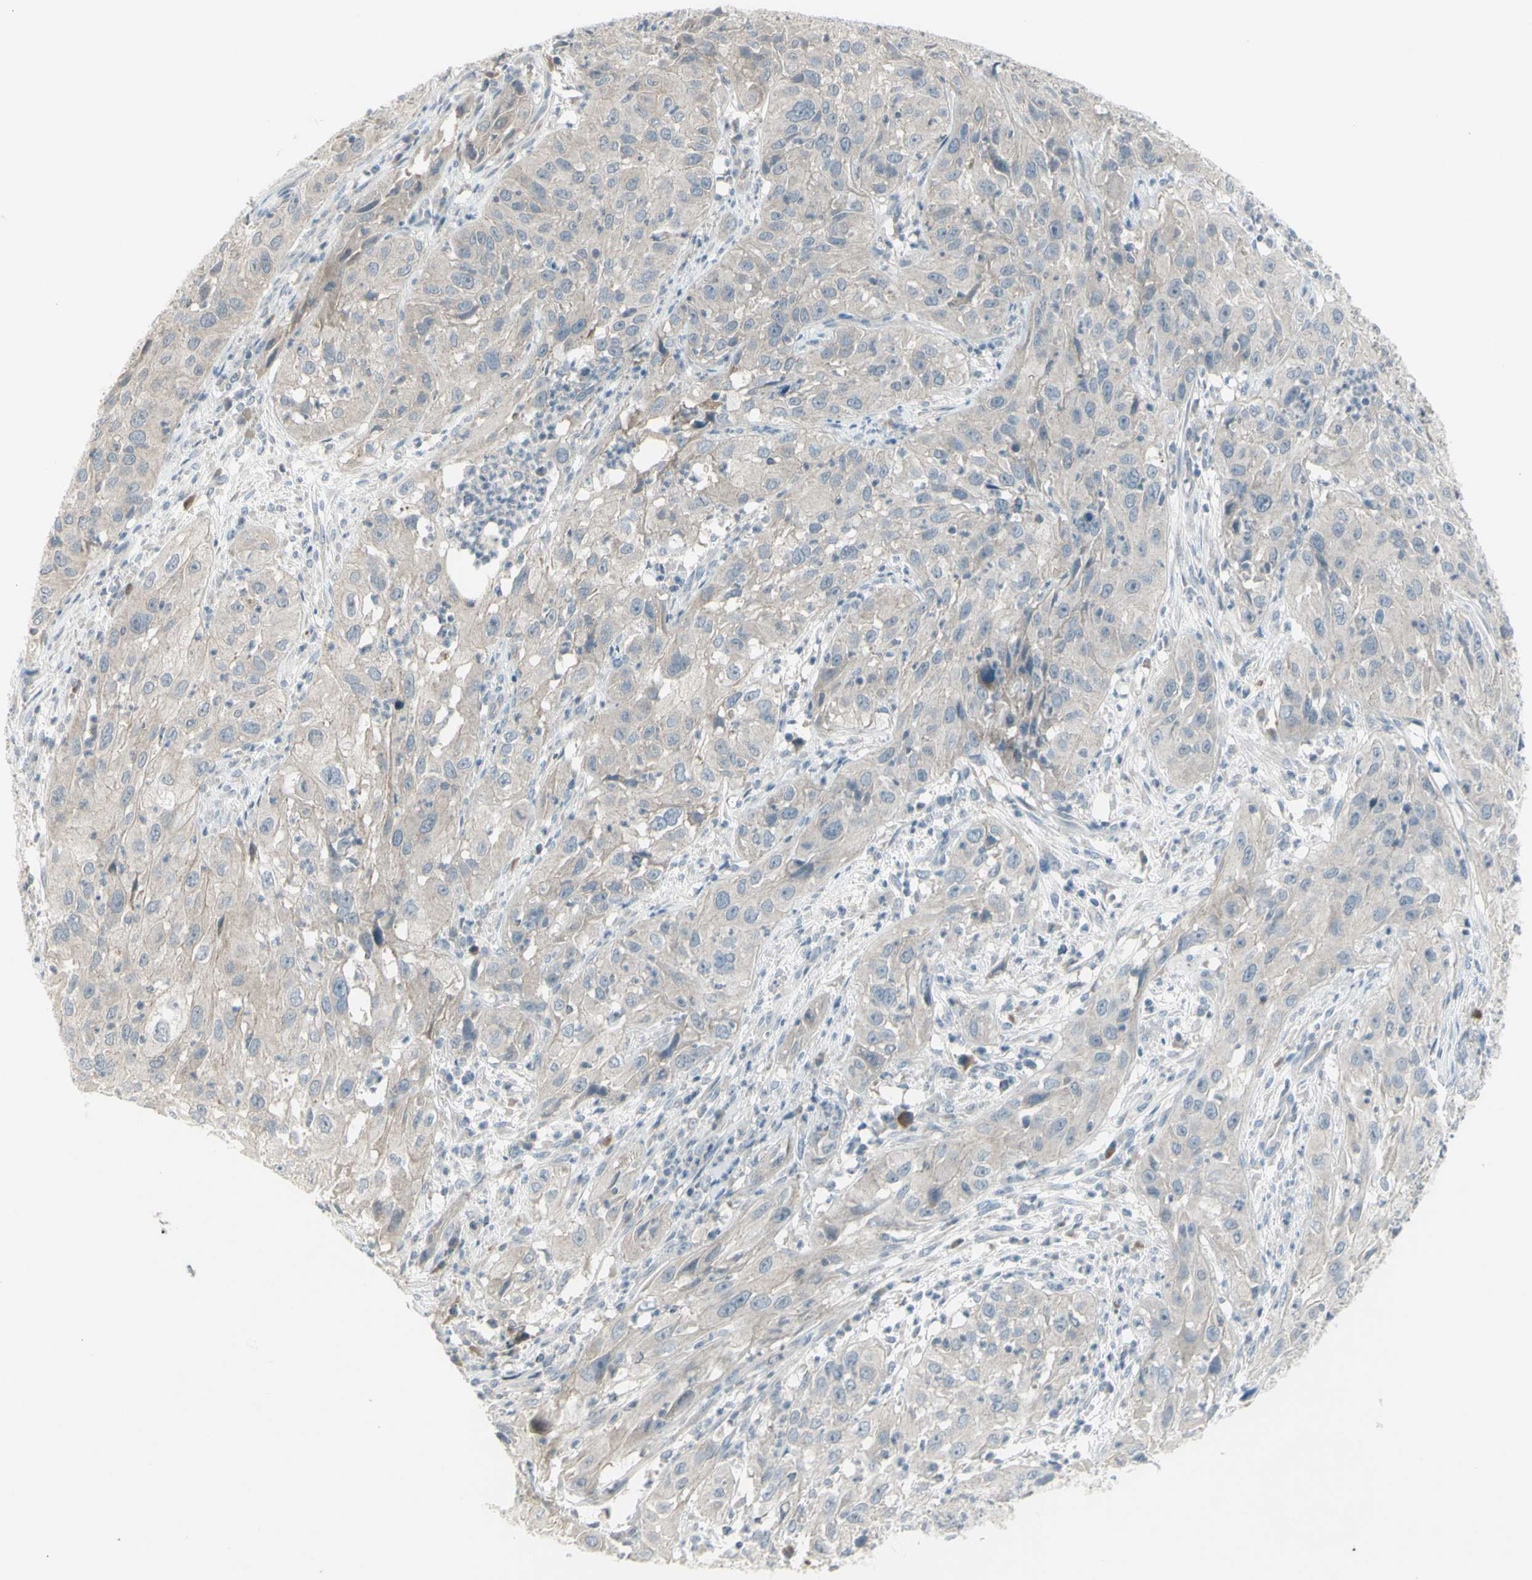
{"staining": {"intensity": "weak", "quantity": ">75%", "location": "cytoplasmic/membranous"}, "tissue": "cervical cancer", "cell_type": "Tumor cells", "image_type": "cancer", "snomed": [{"axis": "morphology", "description": "Squamous cell carcinoma, NOS"}, {"axis": "topography", "description": "Cervix"}], "caption": "An image of cervical cancer stained for a protein shows weak cytoplasmic/membranous brown staining in tumor cells. The staining is performed using DAB (3,3'-diaminobenzidine) brown chromogen to label protein expression. The nuclei are counter-stained blue using hematoxylin.", "gene": "SH3GL2", "patient": {"sex": "female", "age": 32}}